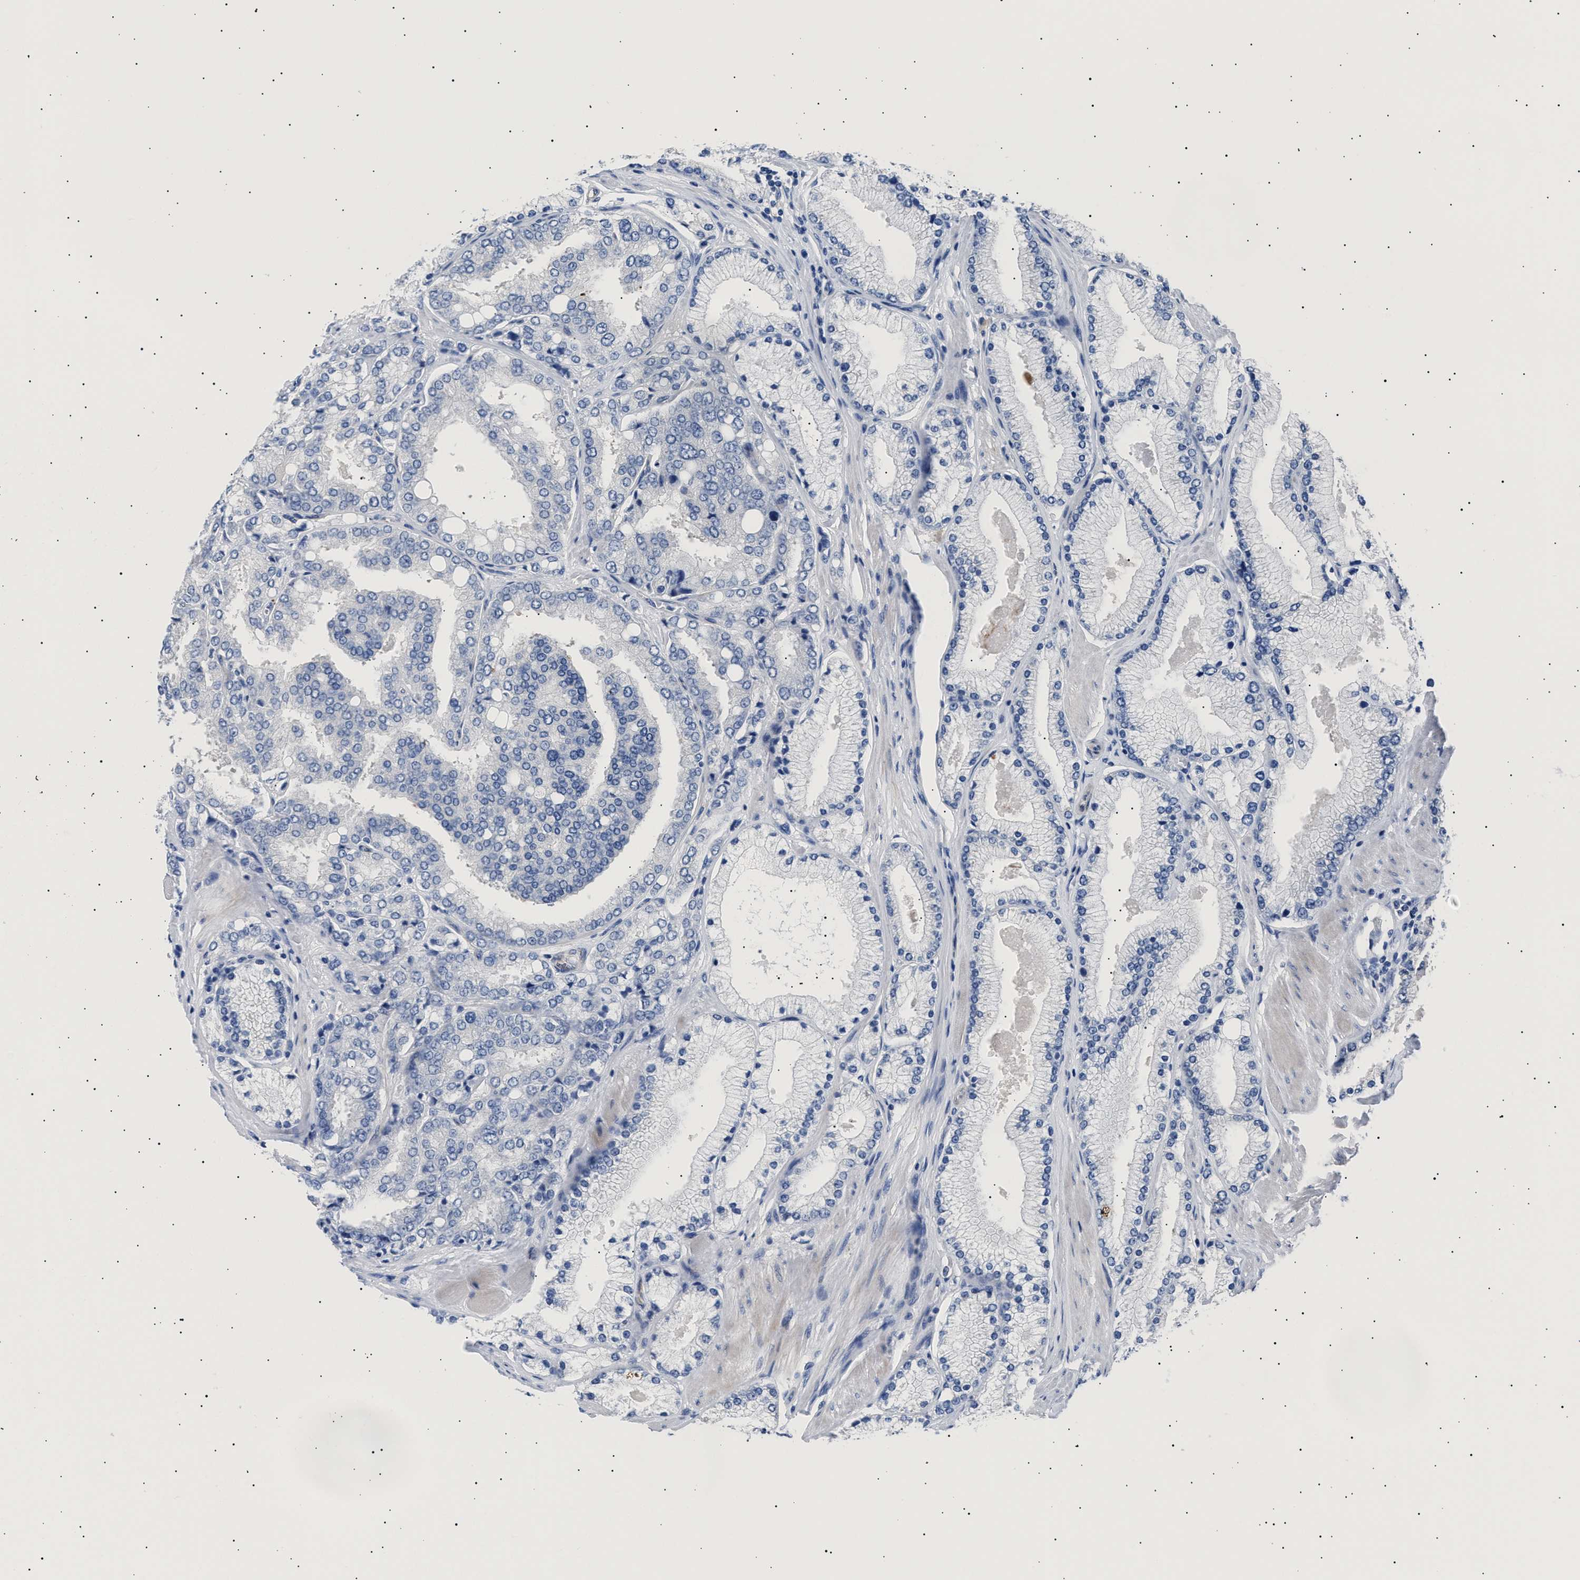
{"staining": {"intensity": "negative", "quantity": "none", "location": "none"}, "tissue": "prostate cancer", "cell_type": "Tumor cells", "image_type": "cancer", "snomed": [{"axis": "morphology", "description": "Adenocarcinoma, High grade"}, {"axis": "topography", "description": "Prostate"}], "caption": "A high-resolution photomicrograph shows IHC staining of adenocarcinoma (high-grade) (prostate), which demonstrates no significant staining in tumor cells.", "gene": "HEMGN", "patient": {"sex": "male", "age": 50}}